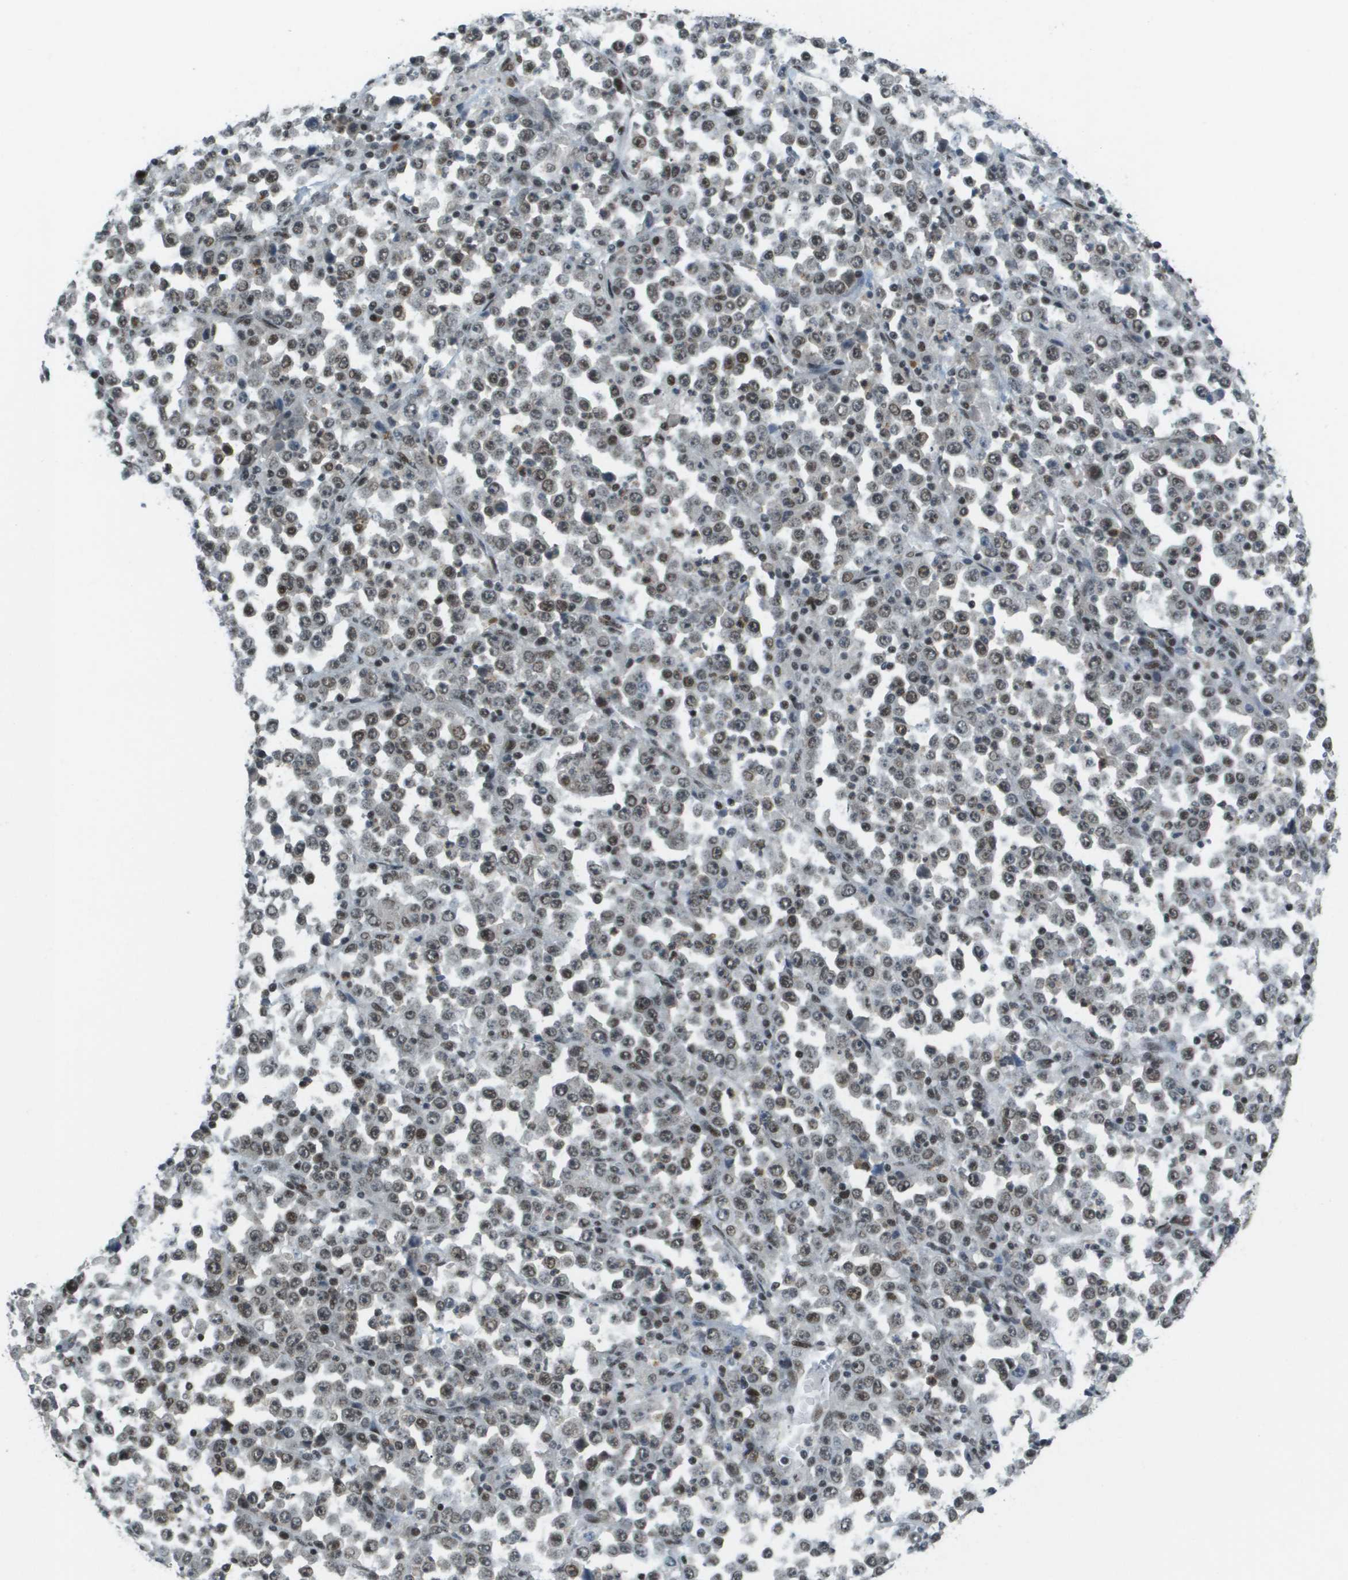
{"staining": {"intensity": "moderate", "quantity": ">75%", "location": "nuclear"}, "tissue": "stomach cancer", "cell_type": "Tumor cells", "image_type": "cancer", "snomed": [{"axis": "morphology", "description": "Normal tissue, NOS"}, {"axis": "morphology", "description": "Adenocarcinoma, NOS"}, {"axis": "topography", "description": "Stomach, upper"}, {"axis": "topography", "description": "Stomach"}], "caption": "Moderate nuclear protein staining is seen in about >75% of tumor cells in stomach cancer (adenocarcinoma).", "gene": "IRF7", "patient": {"sex": "male", "age": 59}}